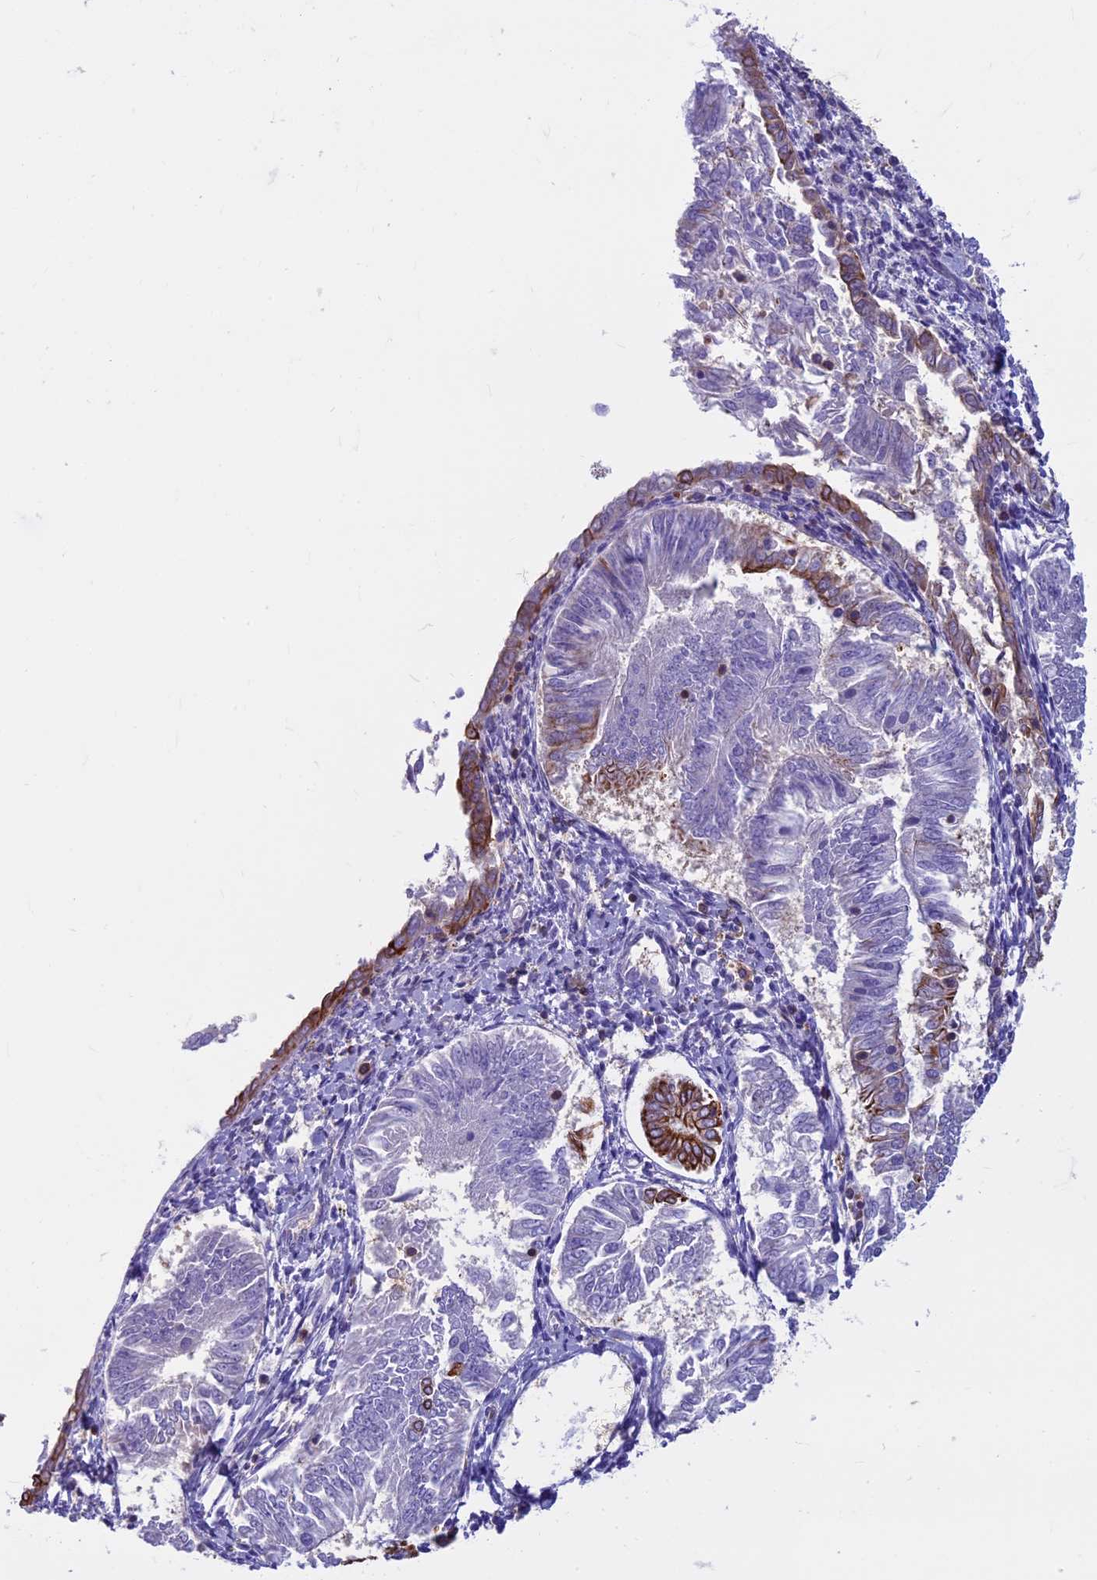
{"staining": {"intensity": "strong", "quantity": "<25%", "location": "cytoplasmic/membranous"}, "tissue": "endometrial cancer", "cell_type": "Tumor cells", "image_type": "cancer", "snomed": [{"axis": "morphology", "description": "Adenocarcinoma, NOS"}, {"axis": "topography", "description": "Endometrium"}], "caption": "Immunohistochemical staining of human endometrial adenocarcinoma exhibits medium levels of strong cytoplasmic/membranous positivity in approximately <25% of tumor cells.", "gene": "CDAN1", "patient": {"sex": "female", "age": 58}}